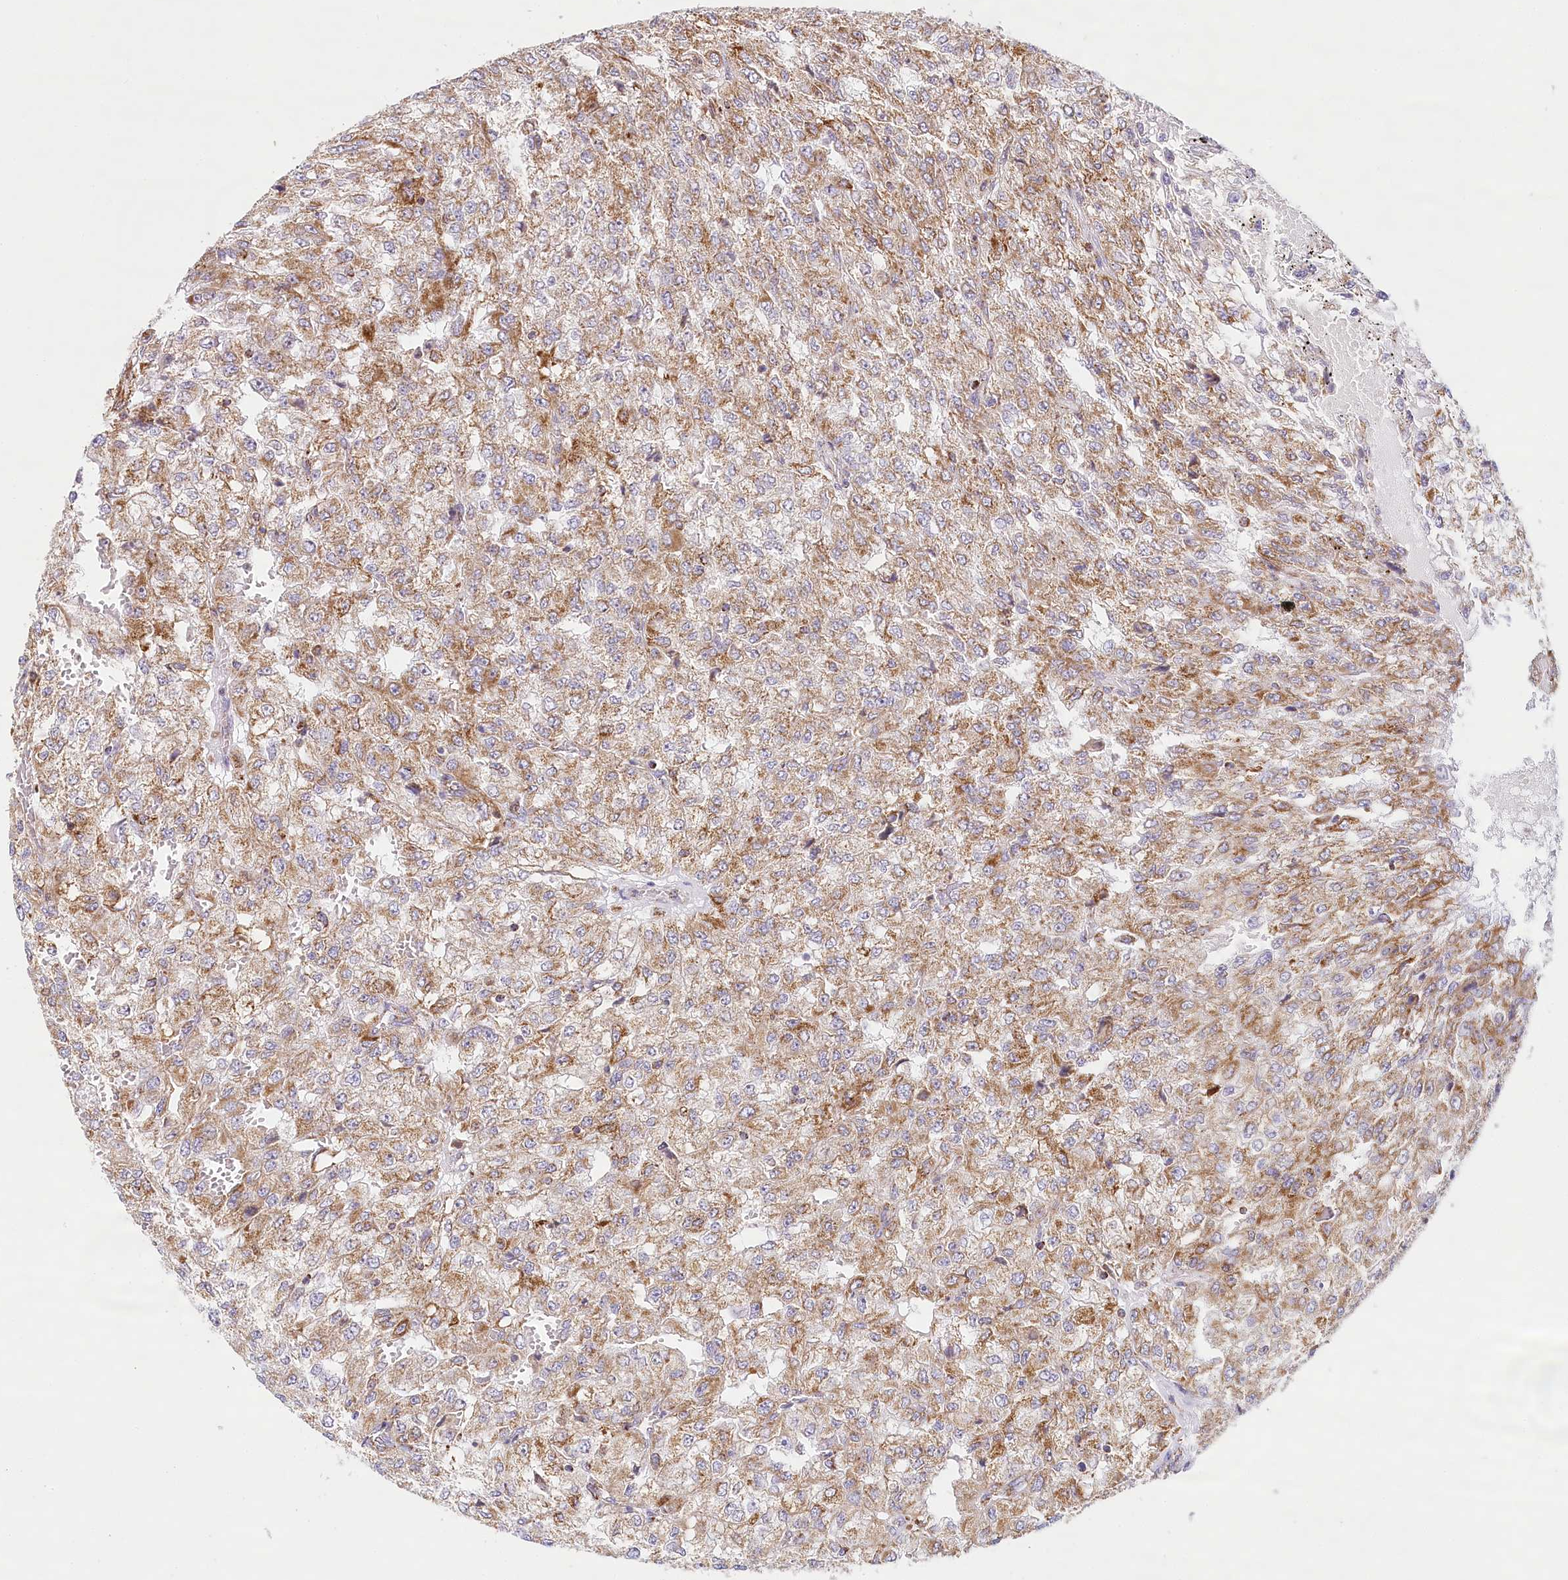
{"staining": {"intensity": "moderate", "quantity": ">75%", "location": "cytoplasmic/membranous"}, "tissue": "renal cancer", "cell_type": "Tumor cells", "image_type": "cancer", "snomed": [{"axis": "morphology", "description": "Adenocarcinoma, NOS"}, {"axis": "topography", "description": "Kidney"}], "caption": "Renal cancer stained with a protein marker displays moderate staining in tumor cells.", "gene": "LSS", "patient": {"sex": "female", "age": 54}}